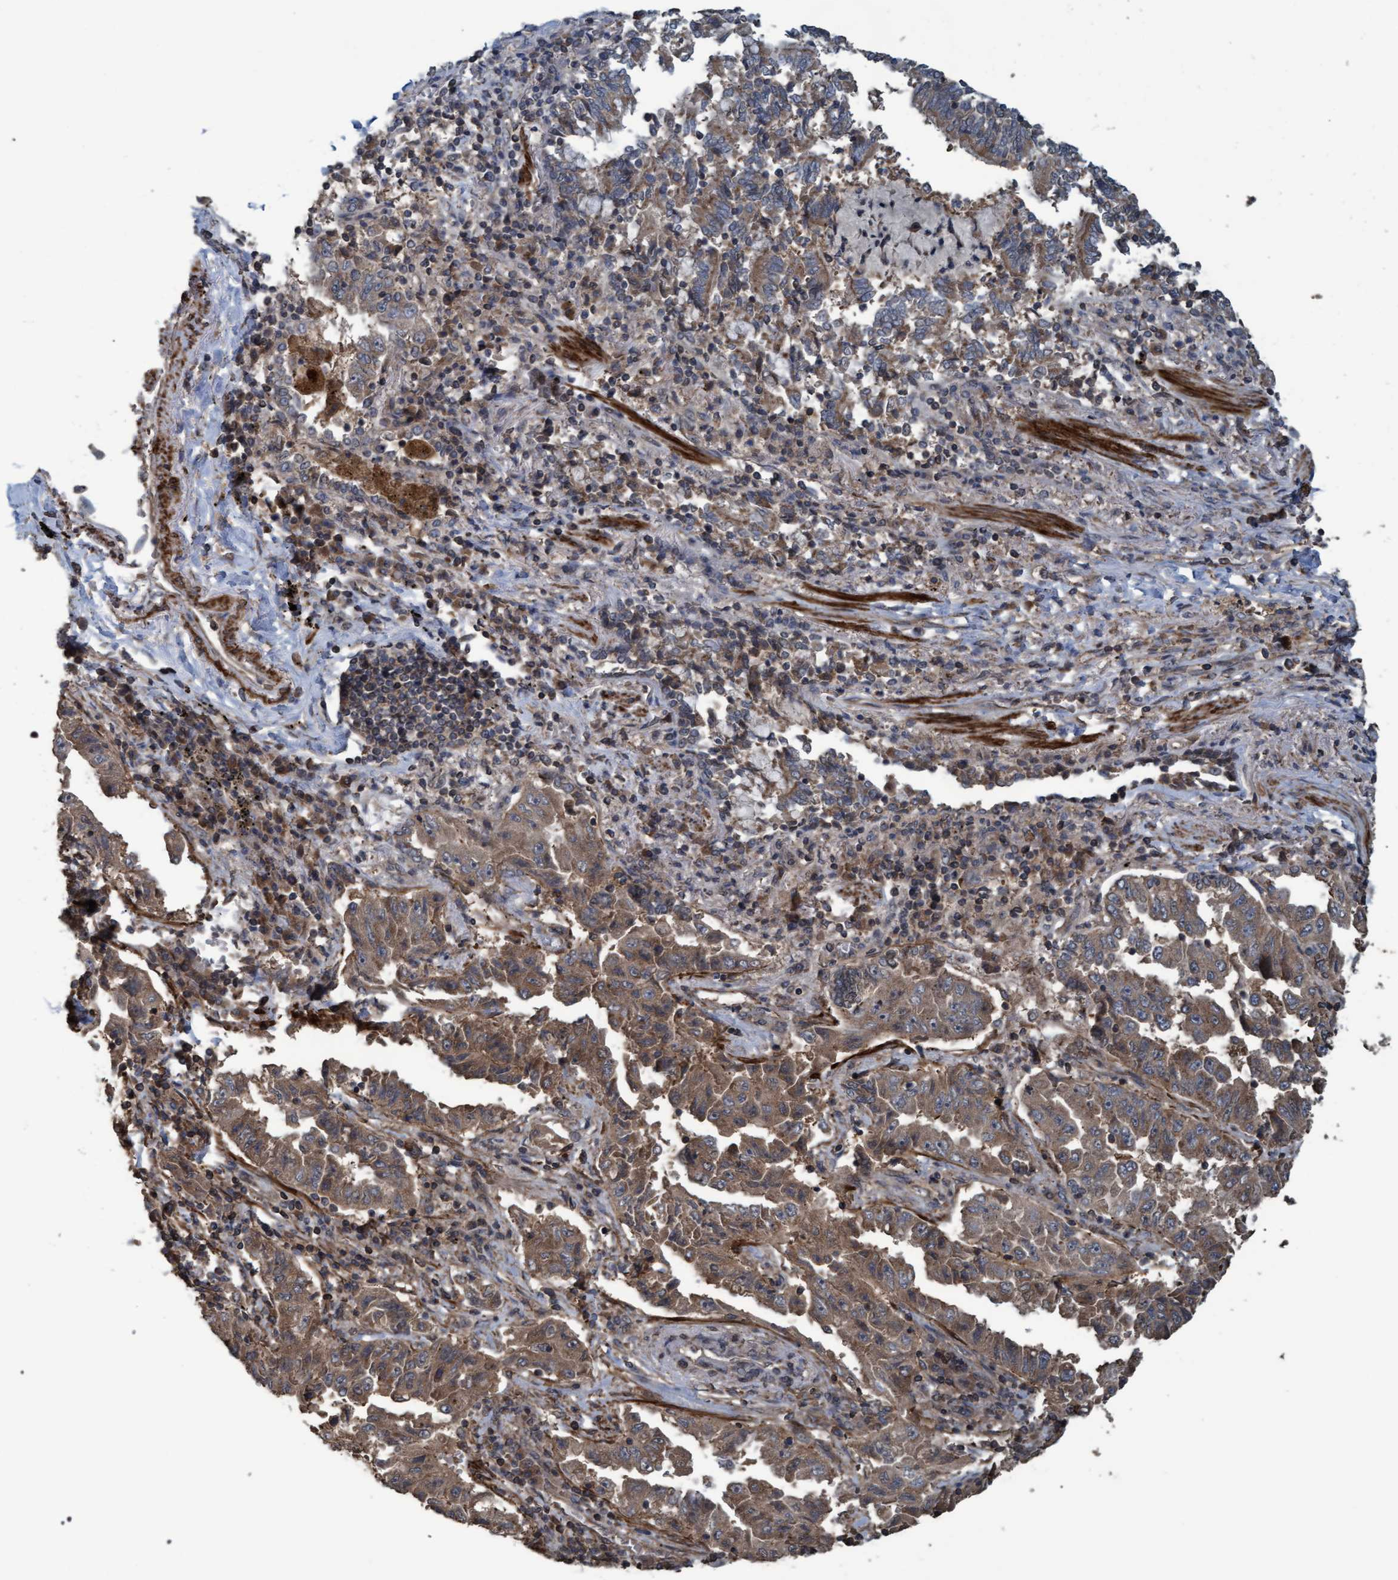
{"staining": {"intensity": "moderate", "quantity": ">75%", "location": "cytoplasmic/membranous"}, "tissue": "lung cancer", "cell_type": "Tumor cells", "image_type": "cancer", "snomed": [{"axis": "morphology", "description": "Adenocarcinoma, NOS"}, {"axis": "topography", "description": "Lung"}], "caption": "This is a micrograph of immunohistochemistry staining of lung cancer (adenocarcinoma), which shows moderate staining in the cytoplasmic/membranous of tumor cells.", "gene": "GGT6", "patient": {"sex": "female", "age": 51}}